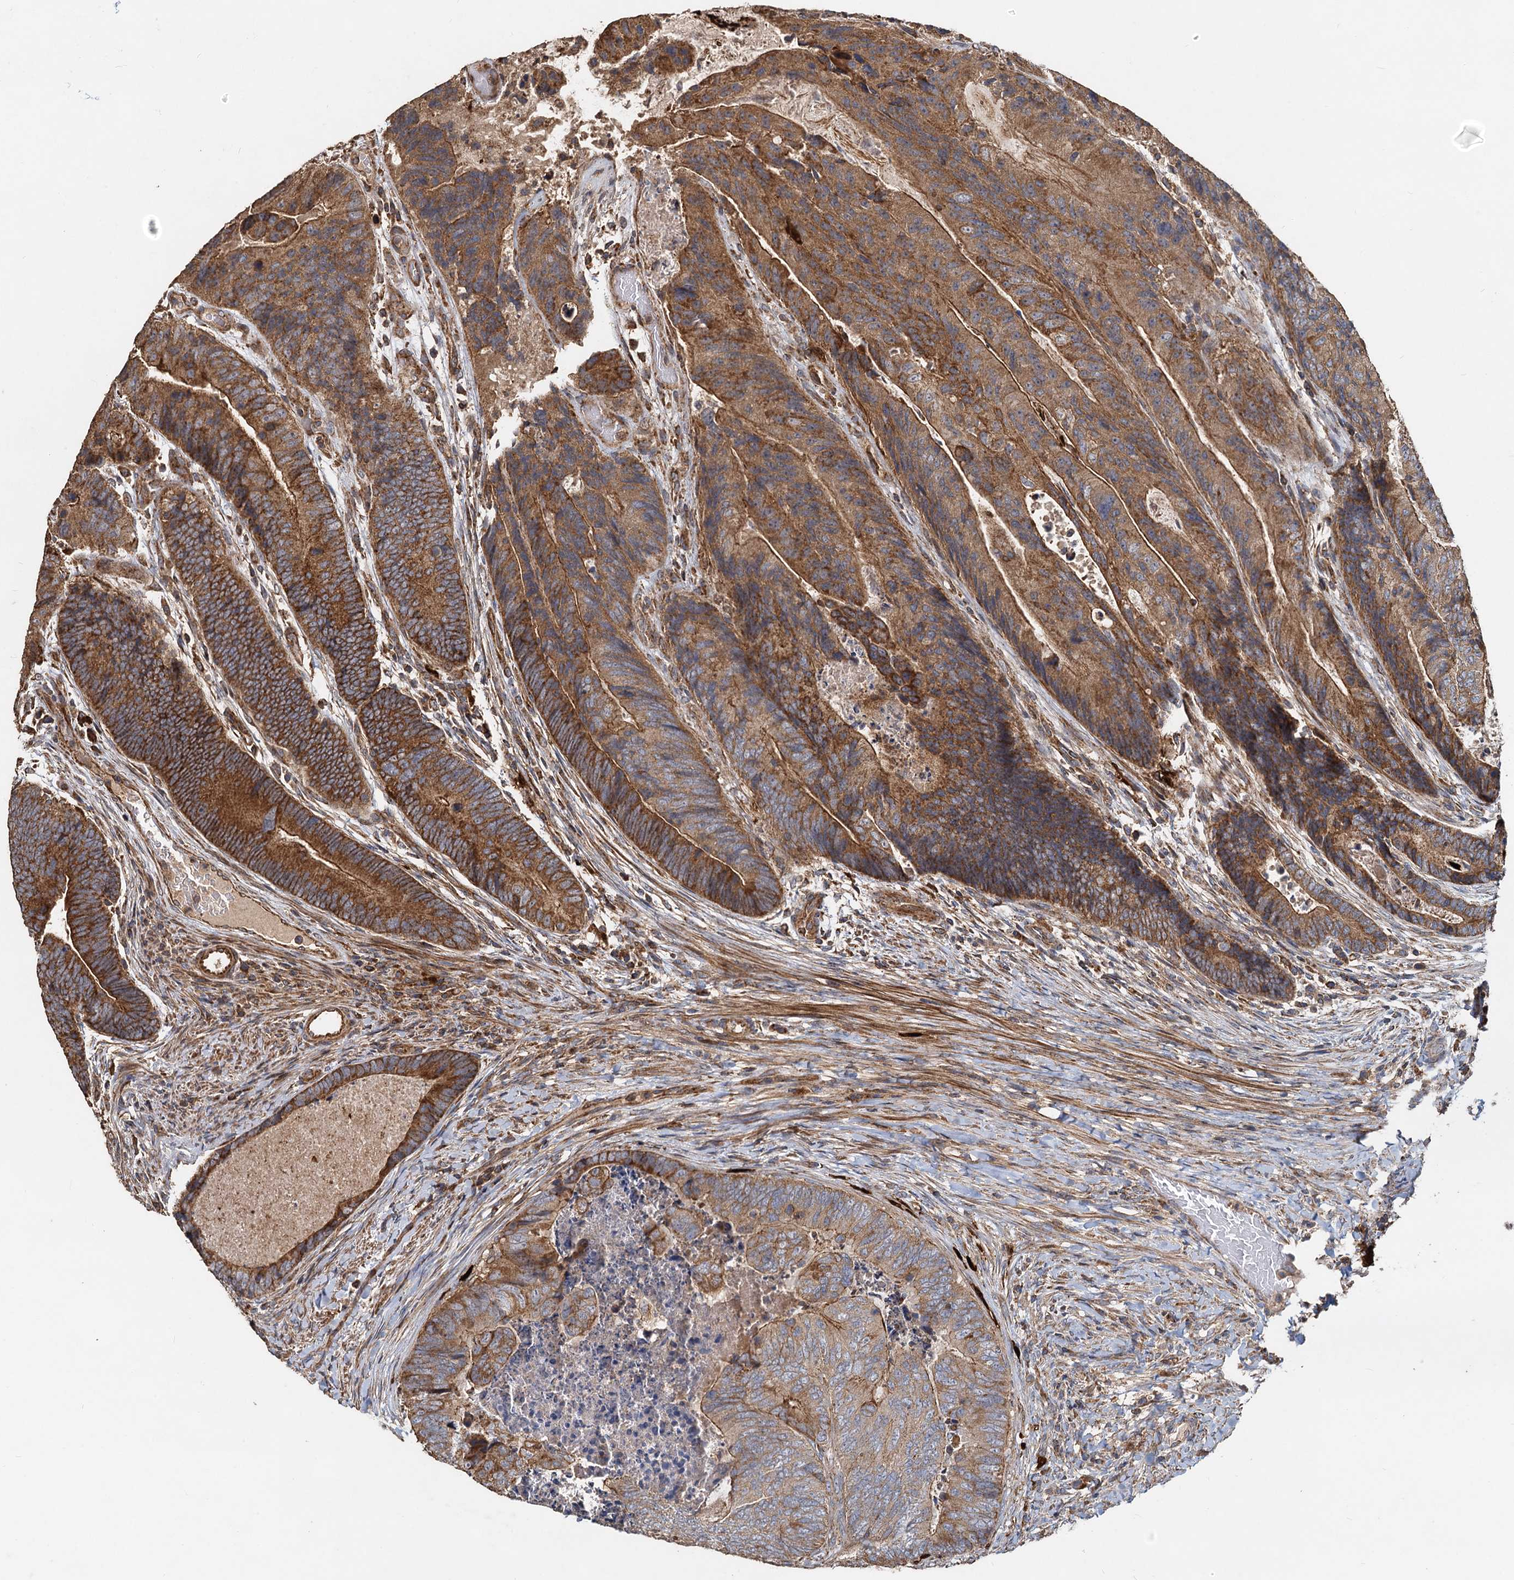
{"staining": {"intensity": "moderate", "quantity": ">75%", "location": "cytoplasmic/membranous"}, "tissue": "colorectal cancer", "cell_type": "Tumor cells", "image_type": "cancer", "snomed": [{"axis": "morphology", "description": "Adenocarcinoma, NOS"}, {"axis": "topography", "description": "Colon"}], "caption": "High-magnification brightfield microscopy of colorectal cancer (adenocarcinoma) stained with DAB (brown) and counterstained with hematoxylin (blue). tumor cells exhibit moderate cytoplasmic/membranous staining is present in about>75% of cells.", "gene": "SDS", "patient": {"sex": "female", "age": 67}}